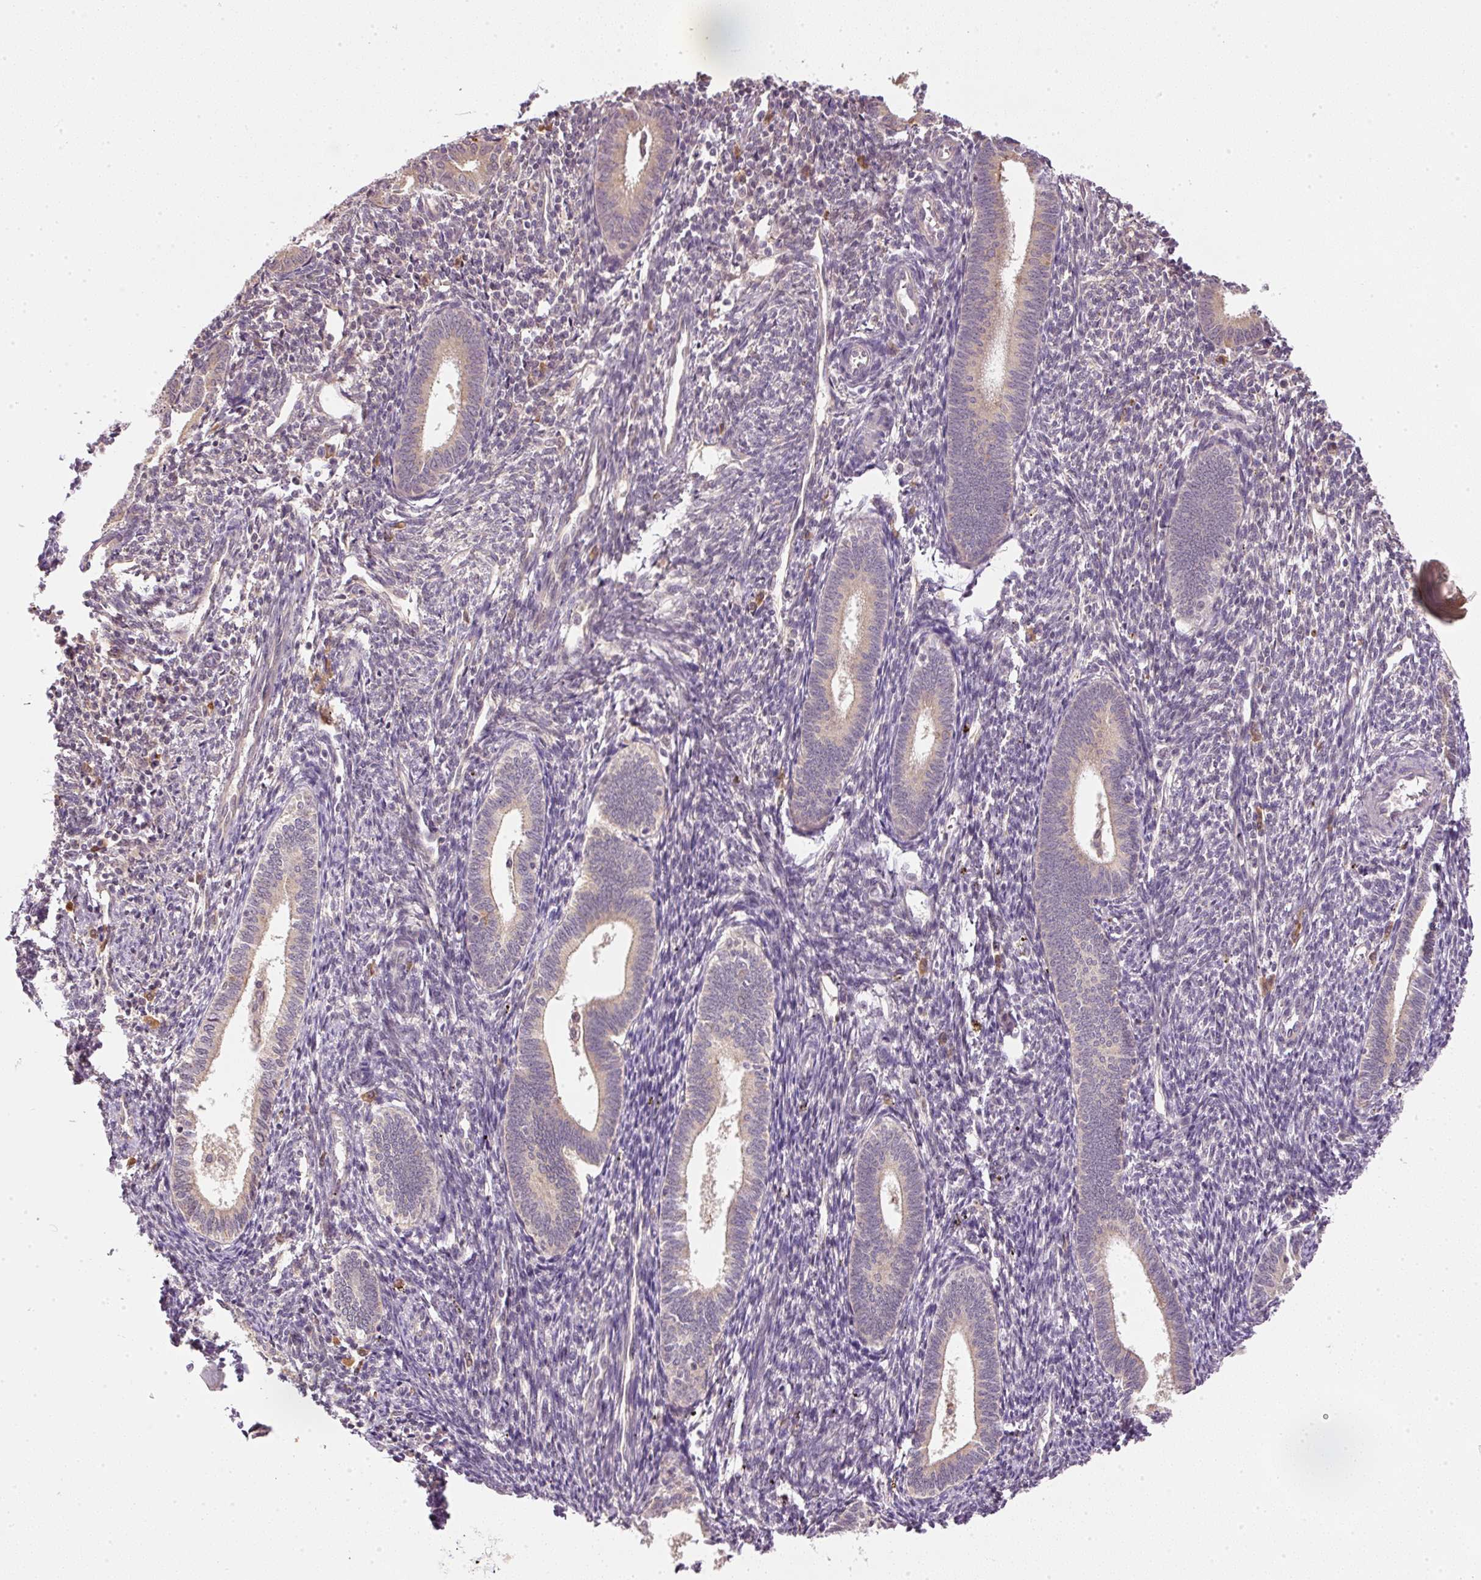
{"staining": {"intensity": "weak", "quantity": "25%-75%", "location": "cytoplasmic/membranous"}, "tissue": "endometrium", "cell_type": "Cells in endometrial stroma", "image_type": "normal", "snomed": [{"axis": "morphology", "description": "Normal tissue, NOS"}, {"axis": "topography", "description": "Endometrium"}], "caption": "Weak cytoplasmic/membranous expression is identified in about 25%-75% of cells in endometrial stroma in normal endometrium.", "gene": "CTTNBP2", "patient": {"sex": "female", "age": 41}}